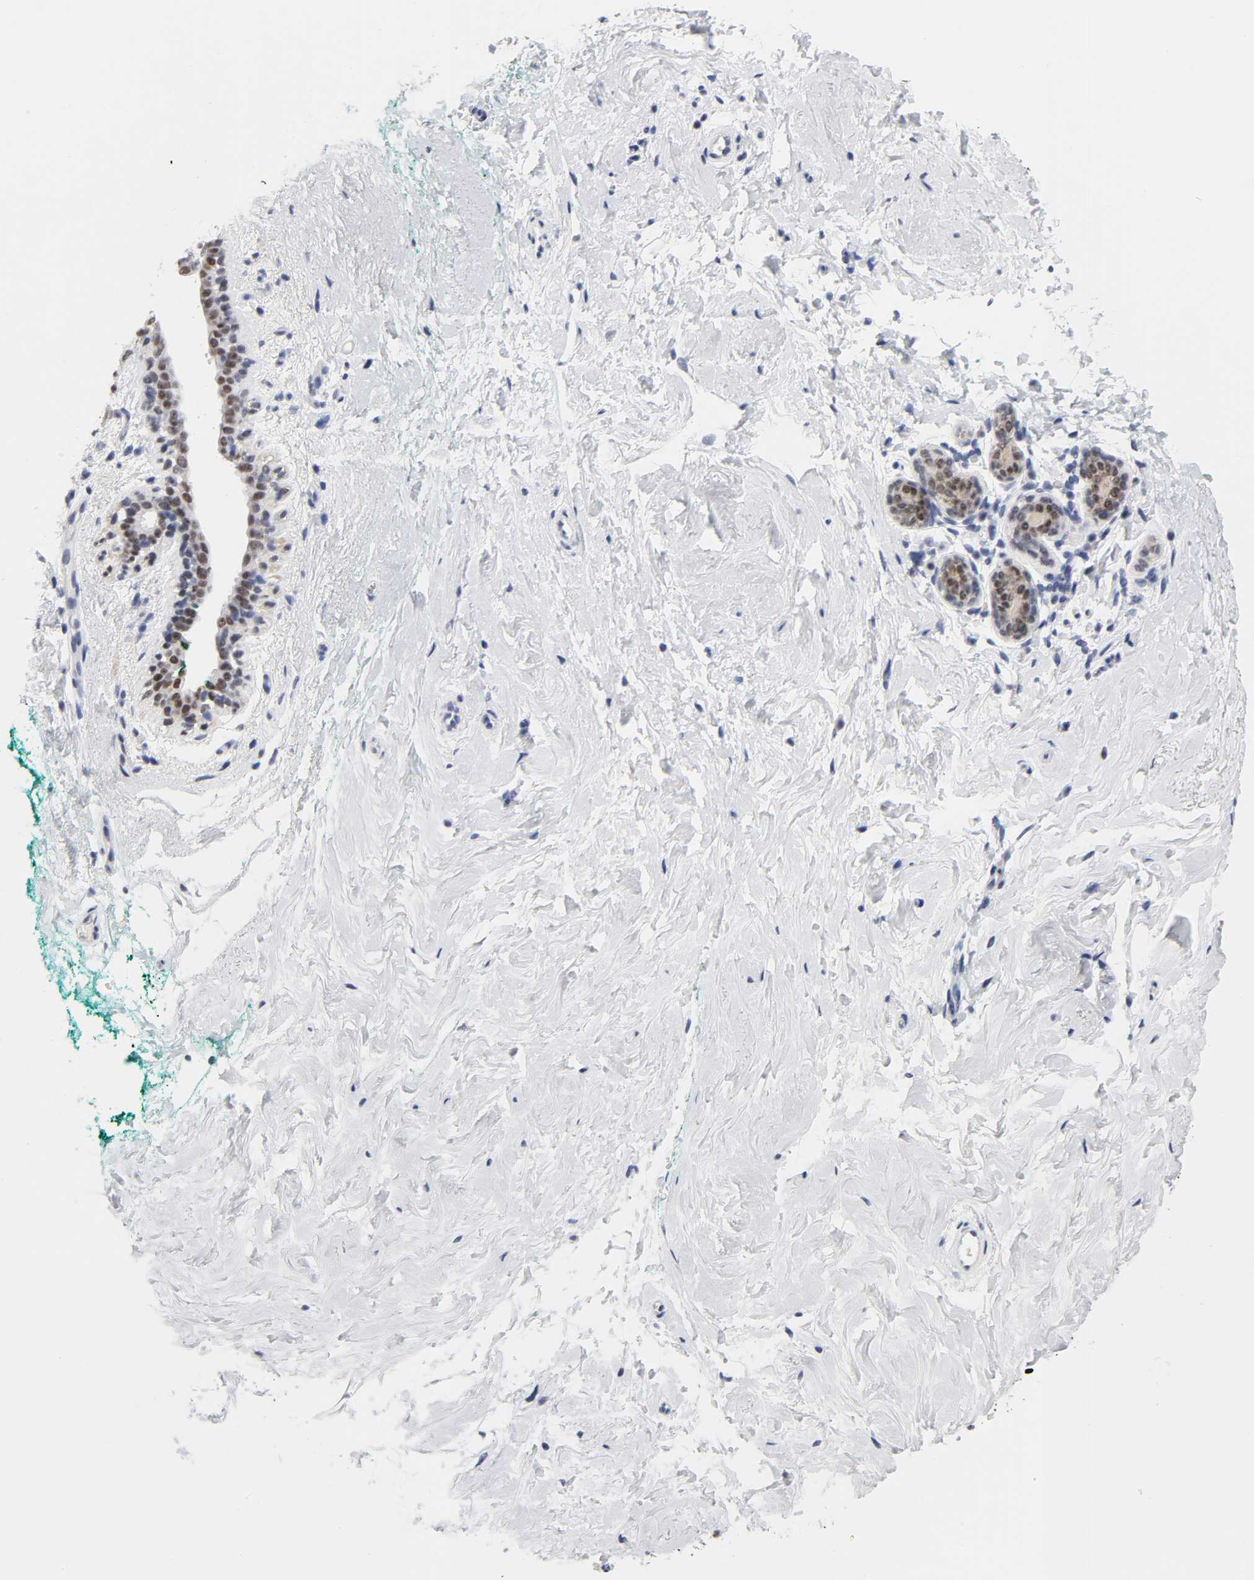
{"staining": {"intensity": "negative", "quantity": "none", "location": "none"}, "tissue": "breast", "cell_type": "Adipocytes", "image_type": "normal", "snomed": [{"axis": "morphology", "description": "Normal tissue, NOS"}, {"axis": "topography", "description": "Breast"}], "caption": "The histopathology image reveals no staining of adipocytes in benign breast. (Immunohistochemistry, brightfield microscopy, high magnification).", "gene": "GRHL2", "patient": {"sex": "female", "age": 52}}